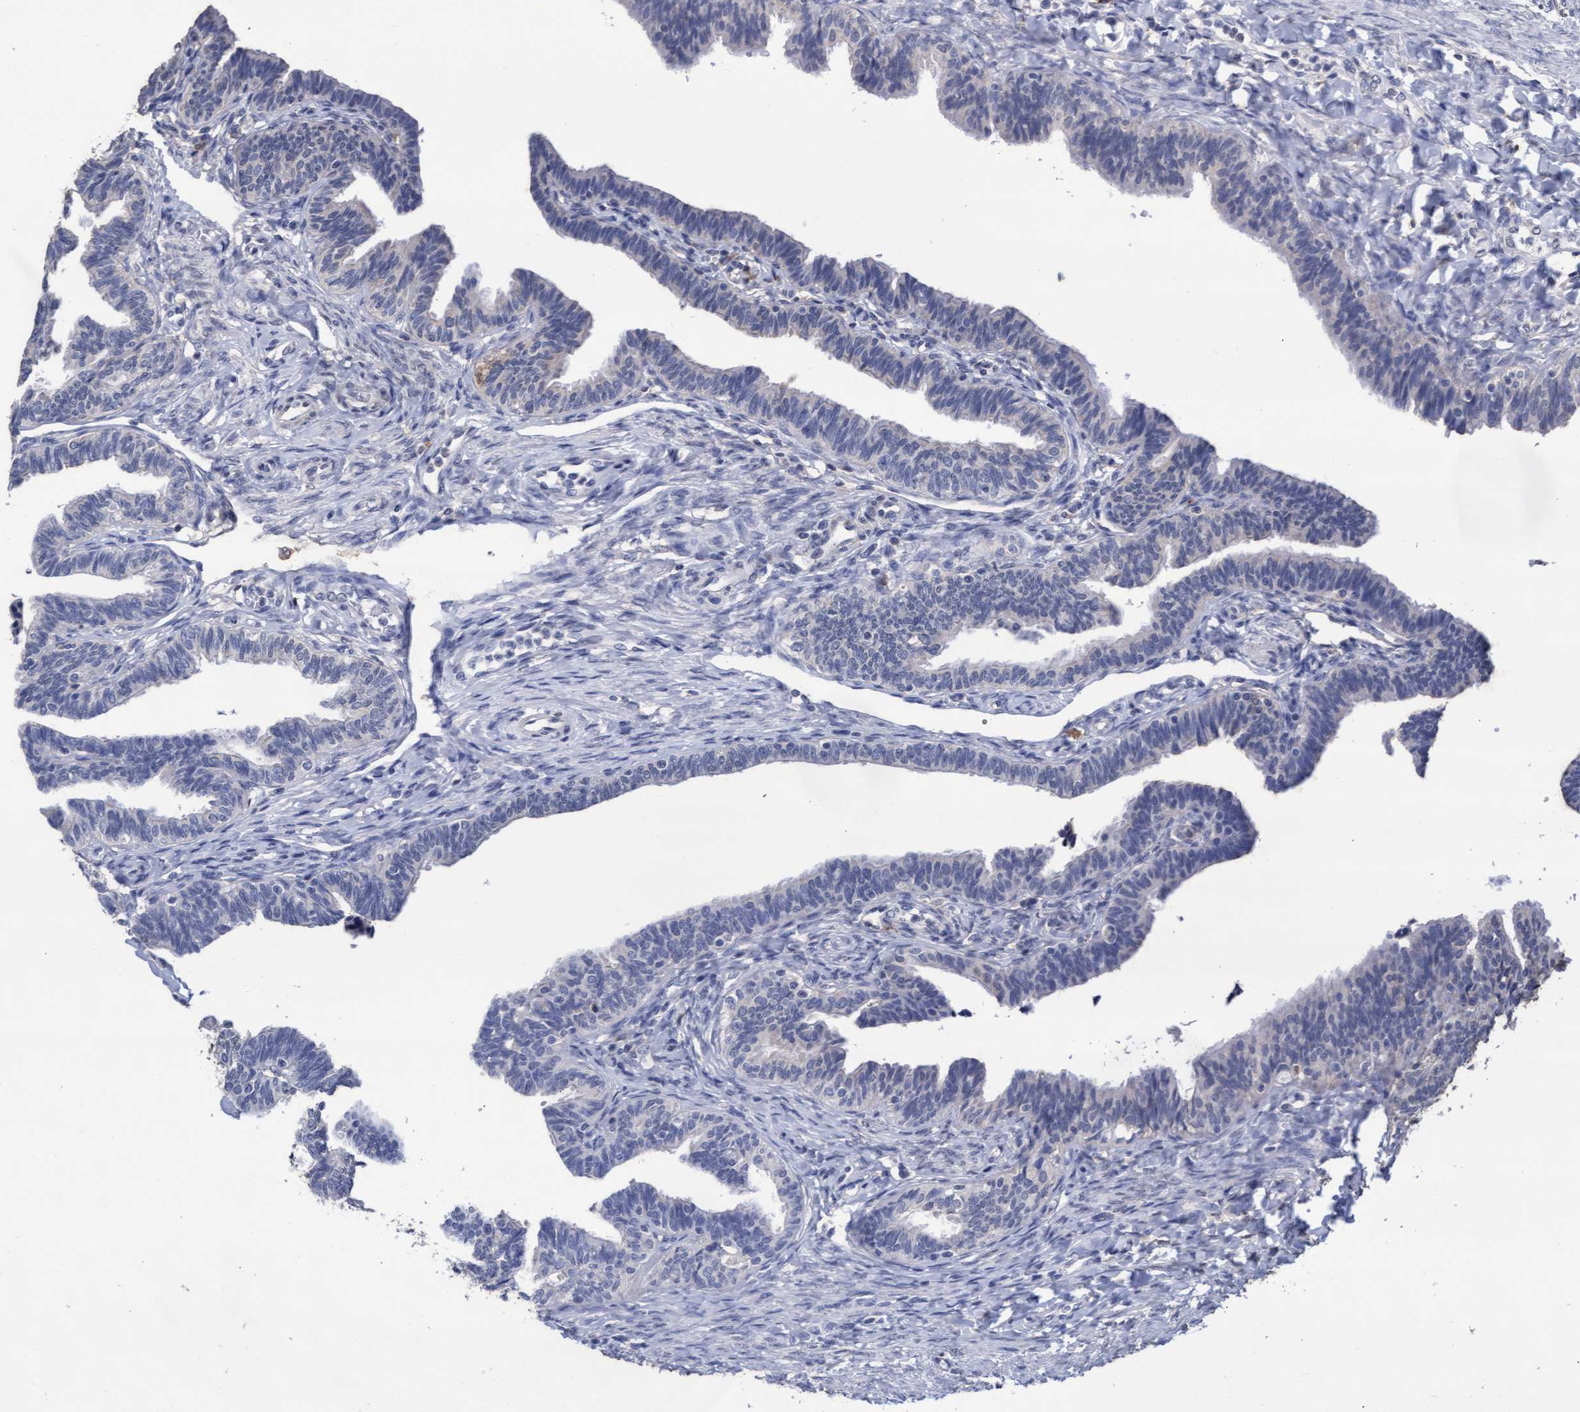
{"staining": {"intensity": "weak", "quantity": "<25%", "location": "cytoplasmic/membranous"}, "tissue": "fallopian tube", "cell_type": "Glandular cells", "image_type": "normal", "snomed": [{"axis": "morphology", "description": "Normal tissue, NOS"}, {"axis": "topography", "description": "Fallopian tube"}, {"axis": "topography", "description": "Ovary"}], "caption": "The immunohistochemistry (IHC) histopathology image has no significant positivity in glandular cells of fallopian tube.", "gene": "GPR39", "patient": {"sex": "female", "age": 23}}